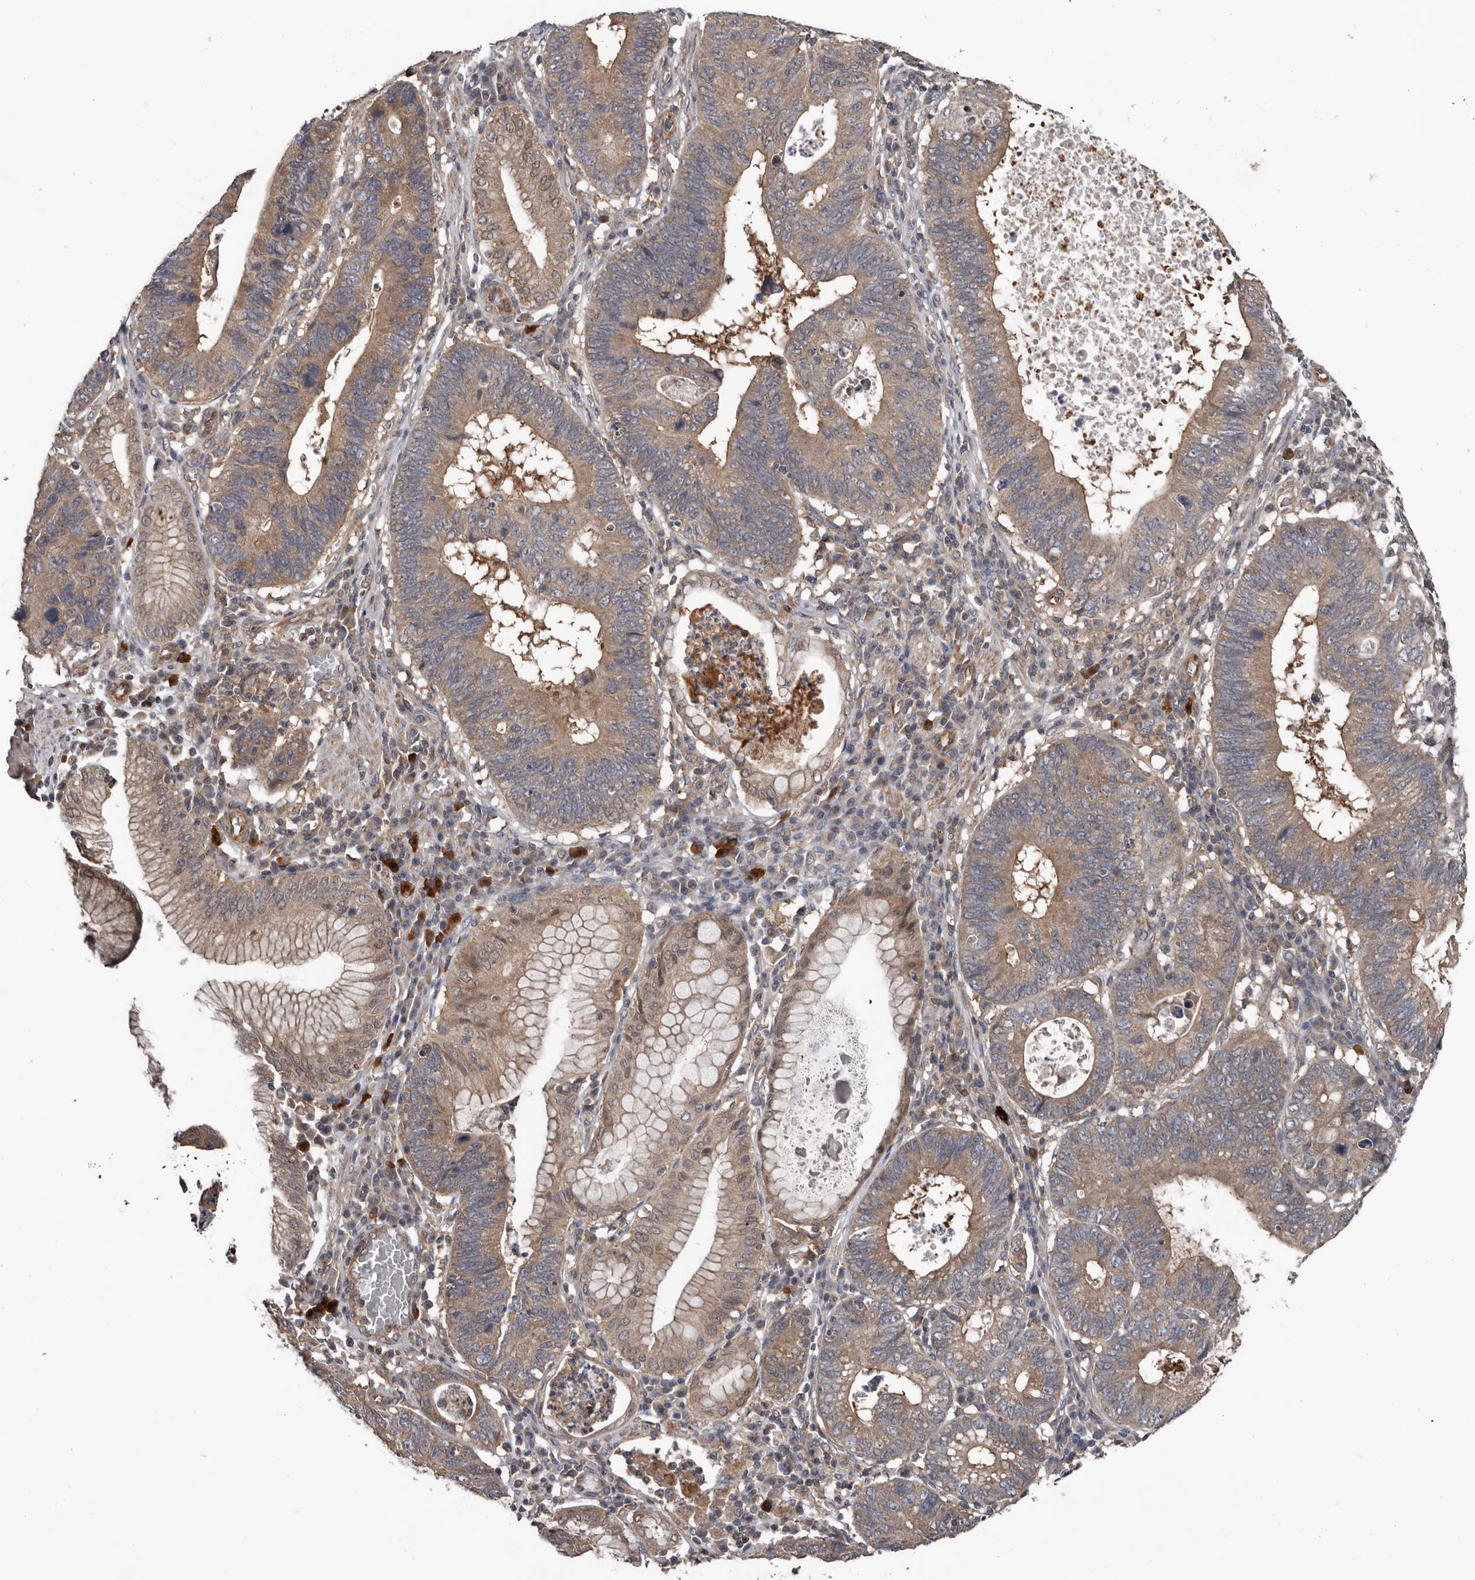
{"staining": {"intensity": "moderate", "quantity": ">75%", "location": "cytoplasmic/membranous"}, "tissue": "stomach cancer", "cell_type": "Tumor cells", "image_type": "cancer", "snomed": [{"axis": "morphology", "description": "Adenocarcinoma, NOS"}, {"axis": "topography", "description": "Stomach"}], "caption": "Stomach cancer (adenocarcinoma) was stained to show a protein in brown. There is medium levels of moderate cytoplasmic/membranous expression in approximately >75% of tumor cells.", "gene": "DNAJB4", "patient": {"sex": "male", "age": 59}}